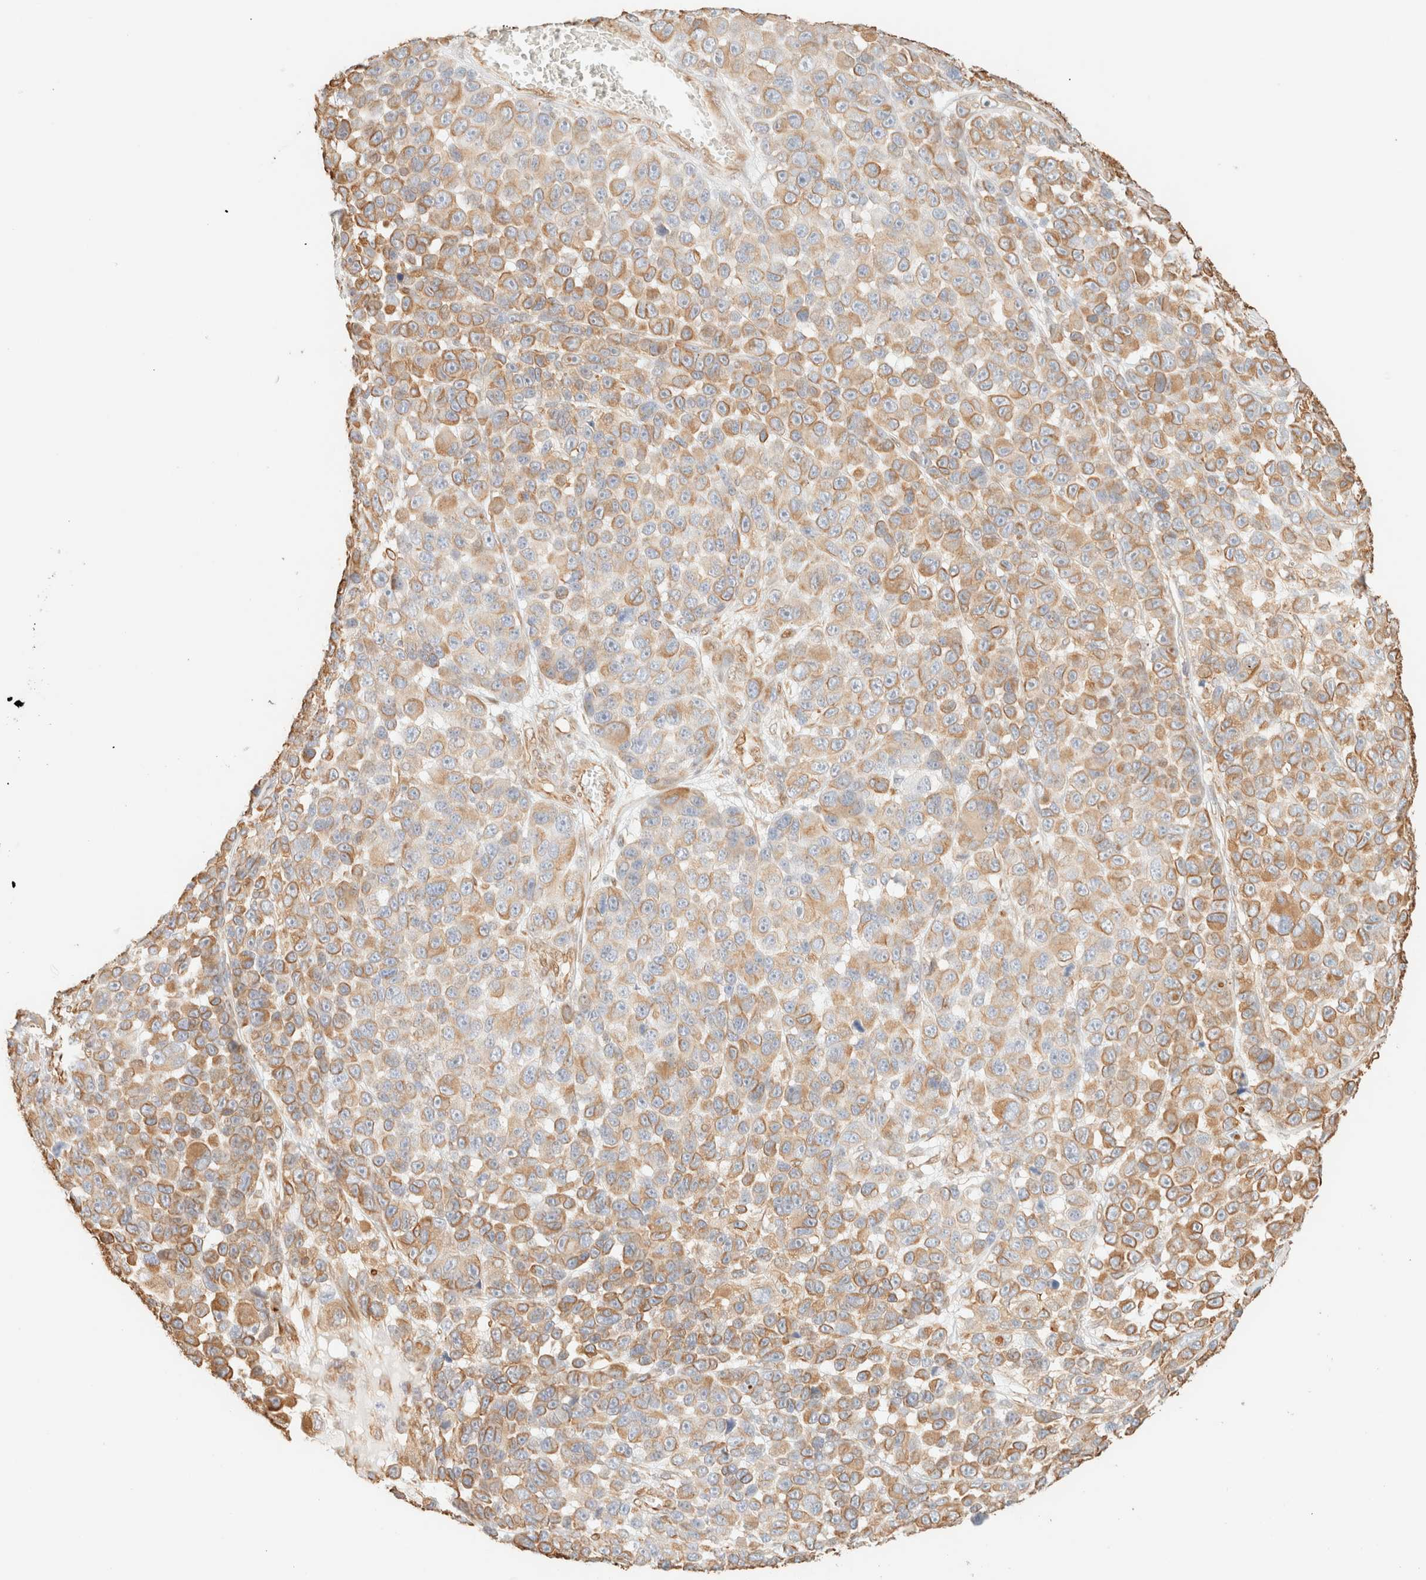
{"staining": {"intensity": "moderate", "quantity": "25%-75%", "location": "cytoplasmic/membranous"}, "tissue": "melanoma", "cell_type": "Tumor cells", "image_type": "cancer", "snomed": [{"axis": "morphology", "description": "Malignant melanoma, NOS"}, {"axis": "topography", "description": "Skin"}], "caption": "IHC micrograph of human malignant melanoma stained for a protein (brown), which exhibits medium levels of moderate cytoplasmic/membranous staining in about 25%-75% of tumor cells.", "gene": "ZSCAN18", "patient": {"sex": "male", "age": 53}}